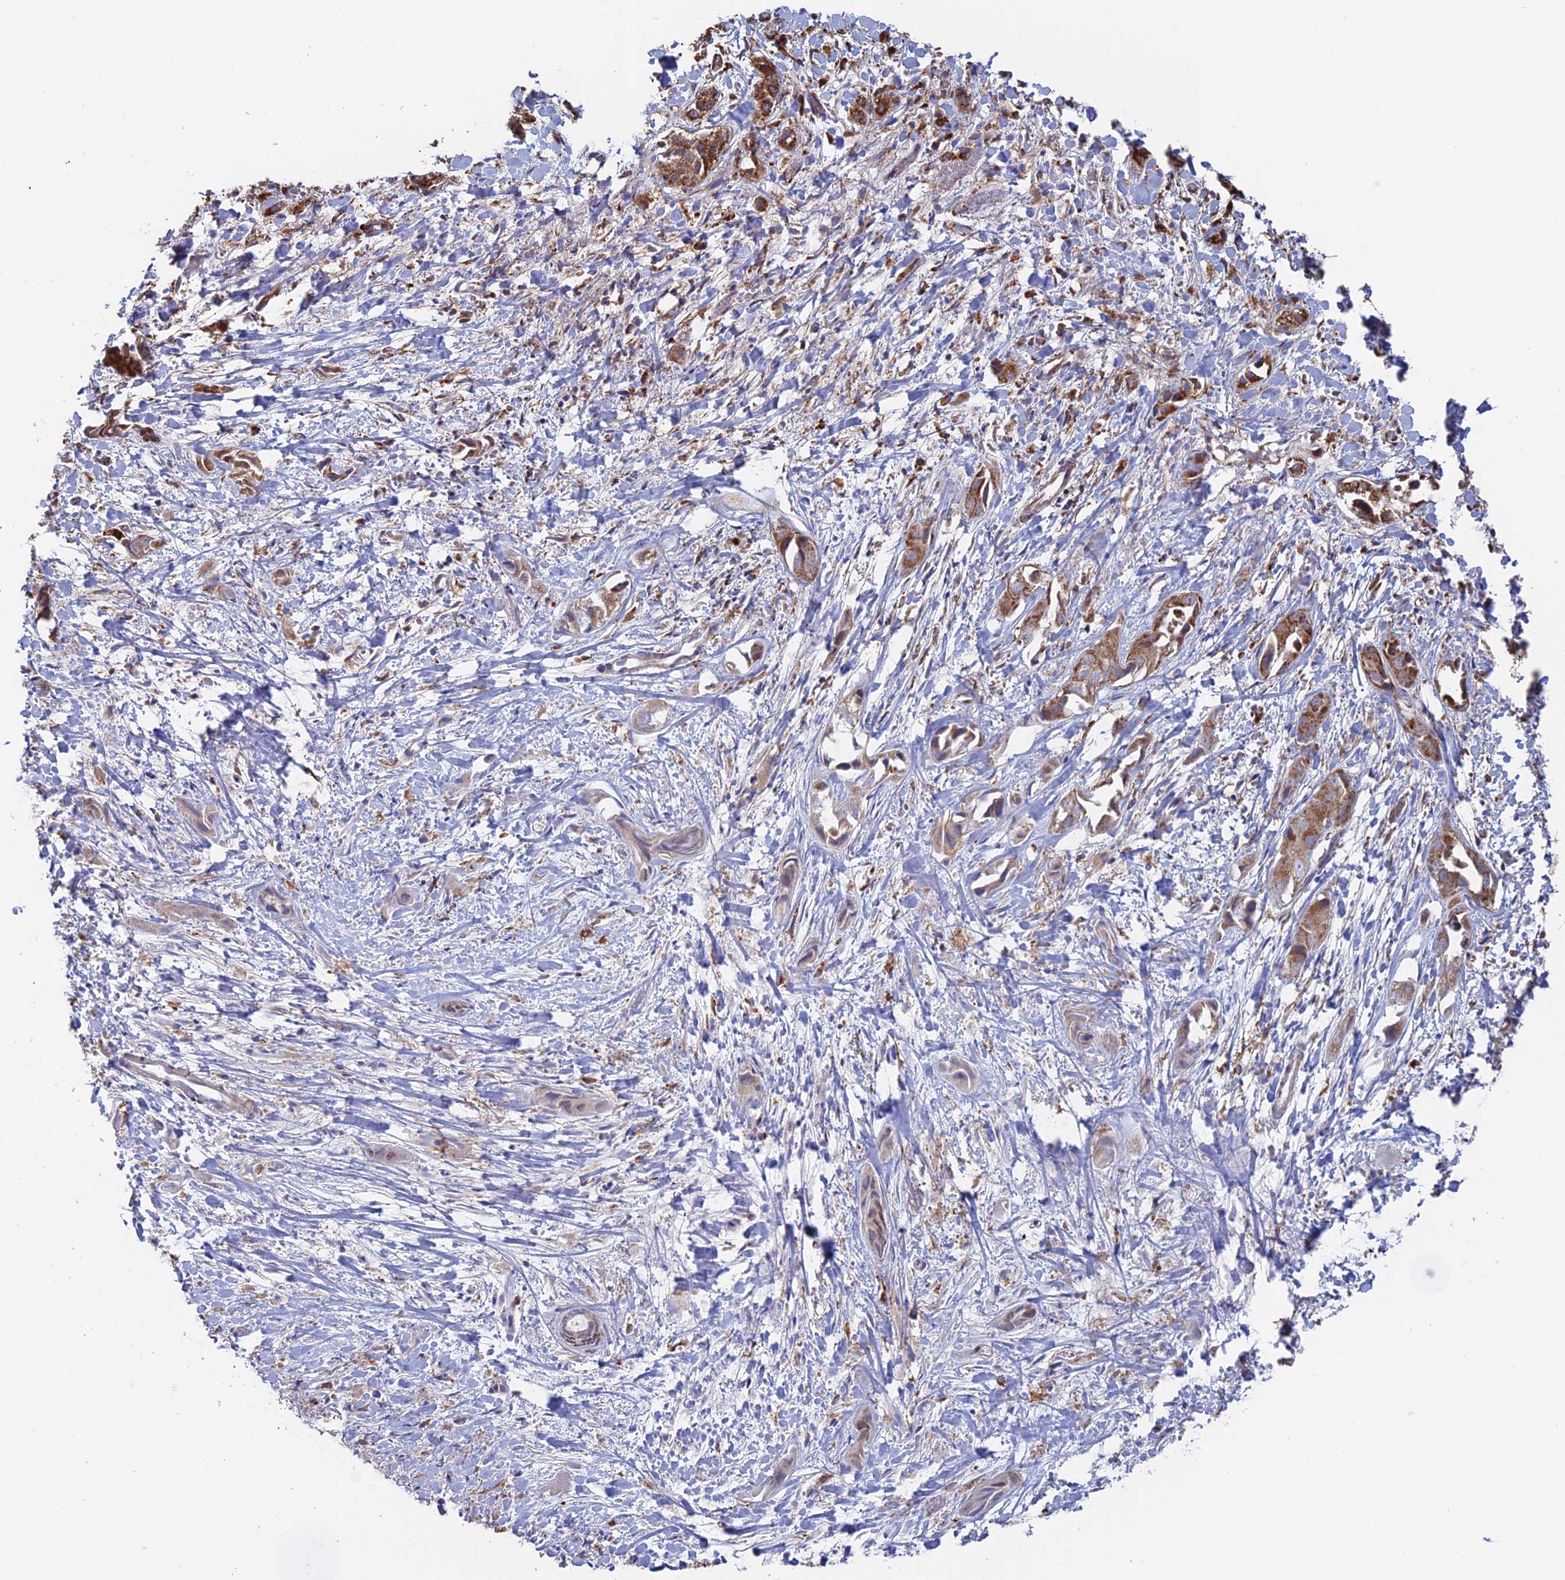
{"staining": {"intensity": "strong", "quantity": ">75%", "location": "cytoplasmic/membranous"}, "tissue": "liver cancer", "cell_type": "Tumor cells", "image_type": "cancer", "snomed": [{"axis": "morphology", "description": "Cholangiocarcinoma"}, {"axis": "topography", "description": "Liver"}], "caption": "Brown immunohistochemical staining in liver cholangiocarcinoma demonstrates strong cytoplasmic/membranous staining in about >75% of tumor cells. (DAB (3,3'-diaminobenzidine) IHC, brown staining for protein, blue staining for nuclei).", "gene": "DTYMK", "patient": {"sex": "female", "age": 52}}